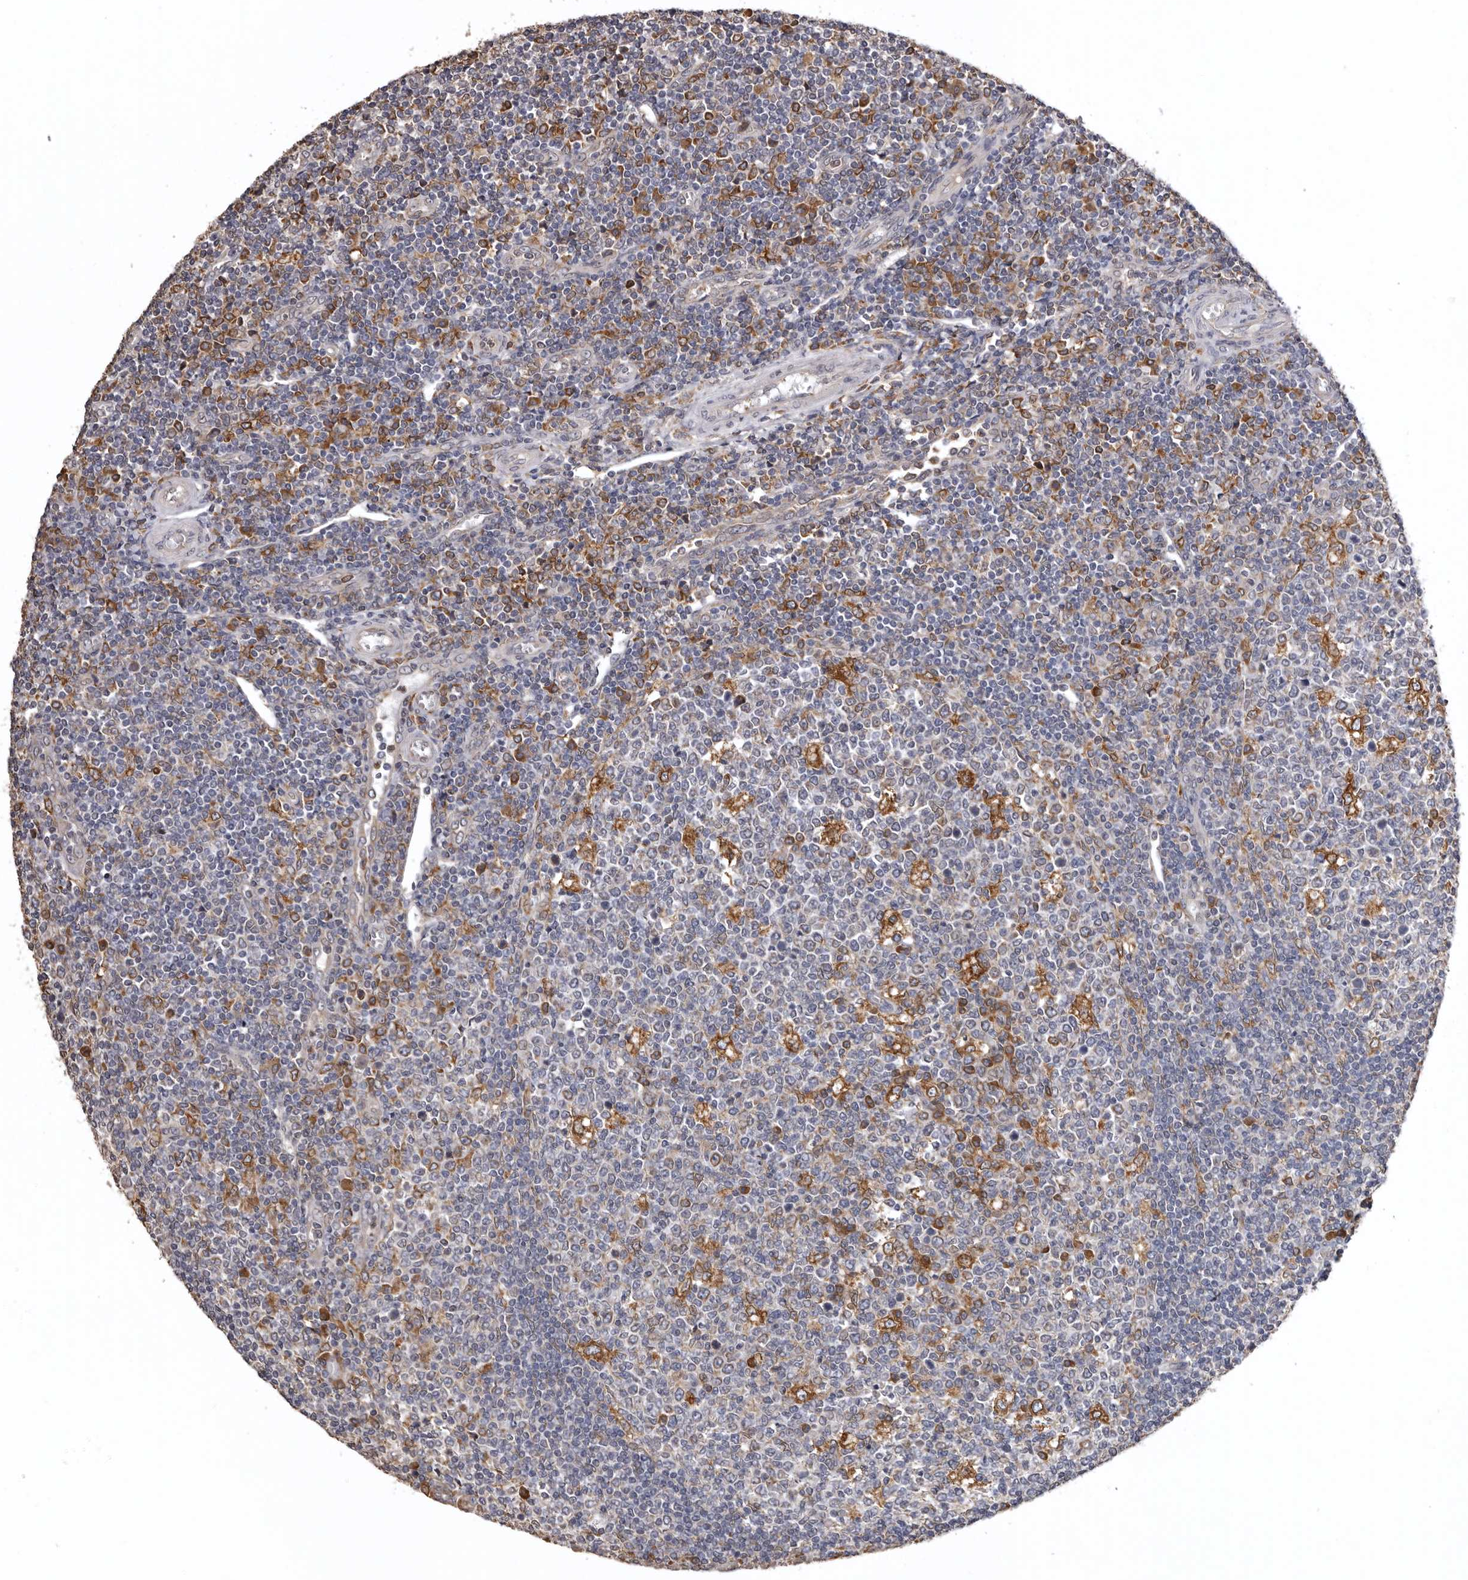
{"staining": {"intensity": "moderate", "quantity": "<25%", "location": "cytoplasmic/membranous"}, "tissue": "tonsil", "cell_type": "Germinal center cells", "image_type": "normal", "snomed": [{"axis": "morphology", "description": "Normal tissue, NOS"}, {"axis": "topography", "description": "Tonsil"}], "caption": "Moderate cytoplasmic/membranous expression for a protein is appreciated in approximately <25% of germinal center cells of unremarkable tonsil using immunohistochemistry (IHC).", "gene": "INKA2", "patient": {"sex": "female", "age": 19}}